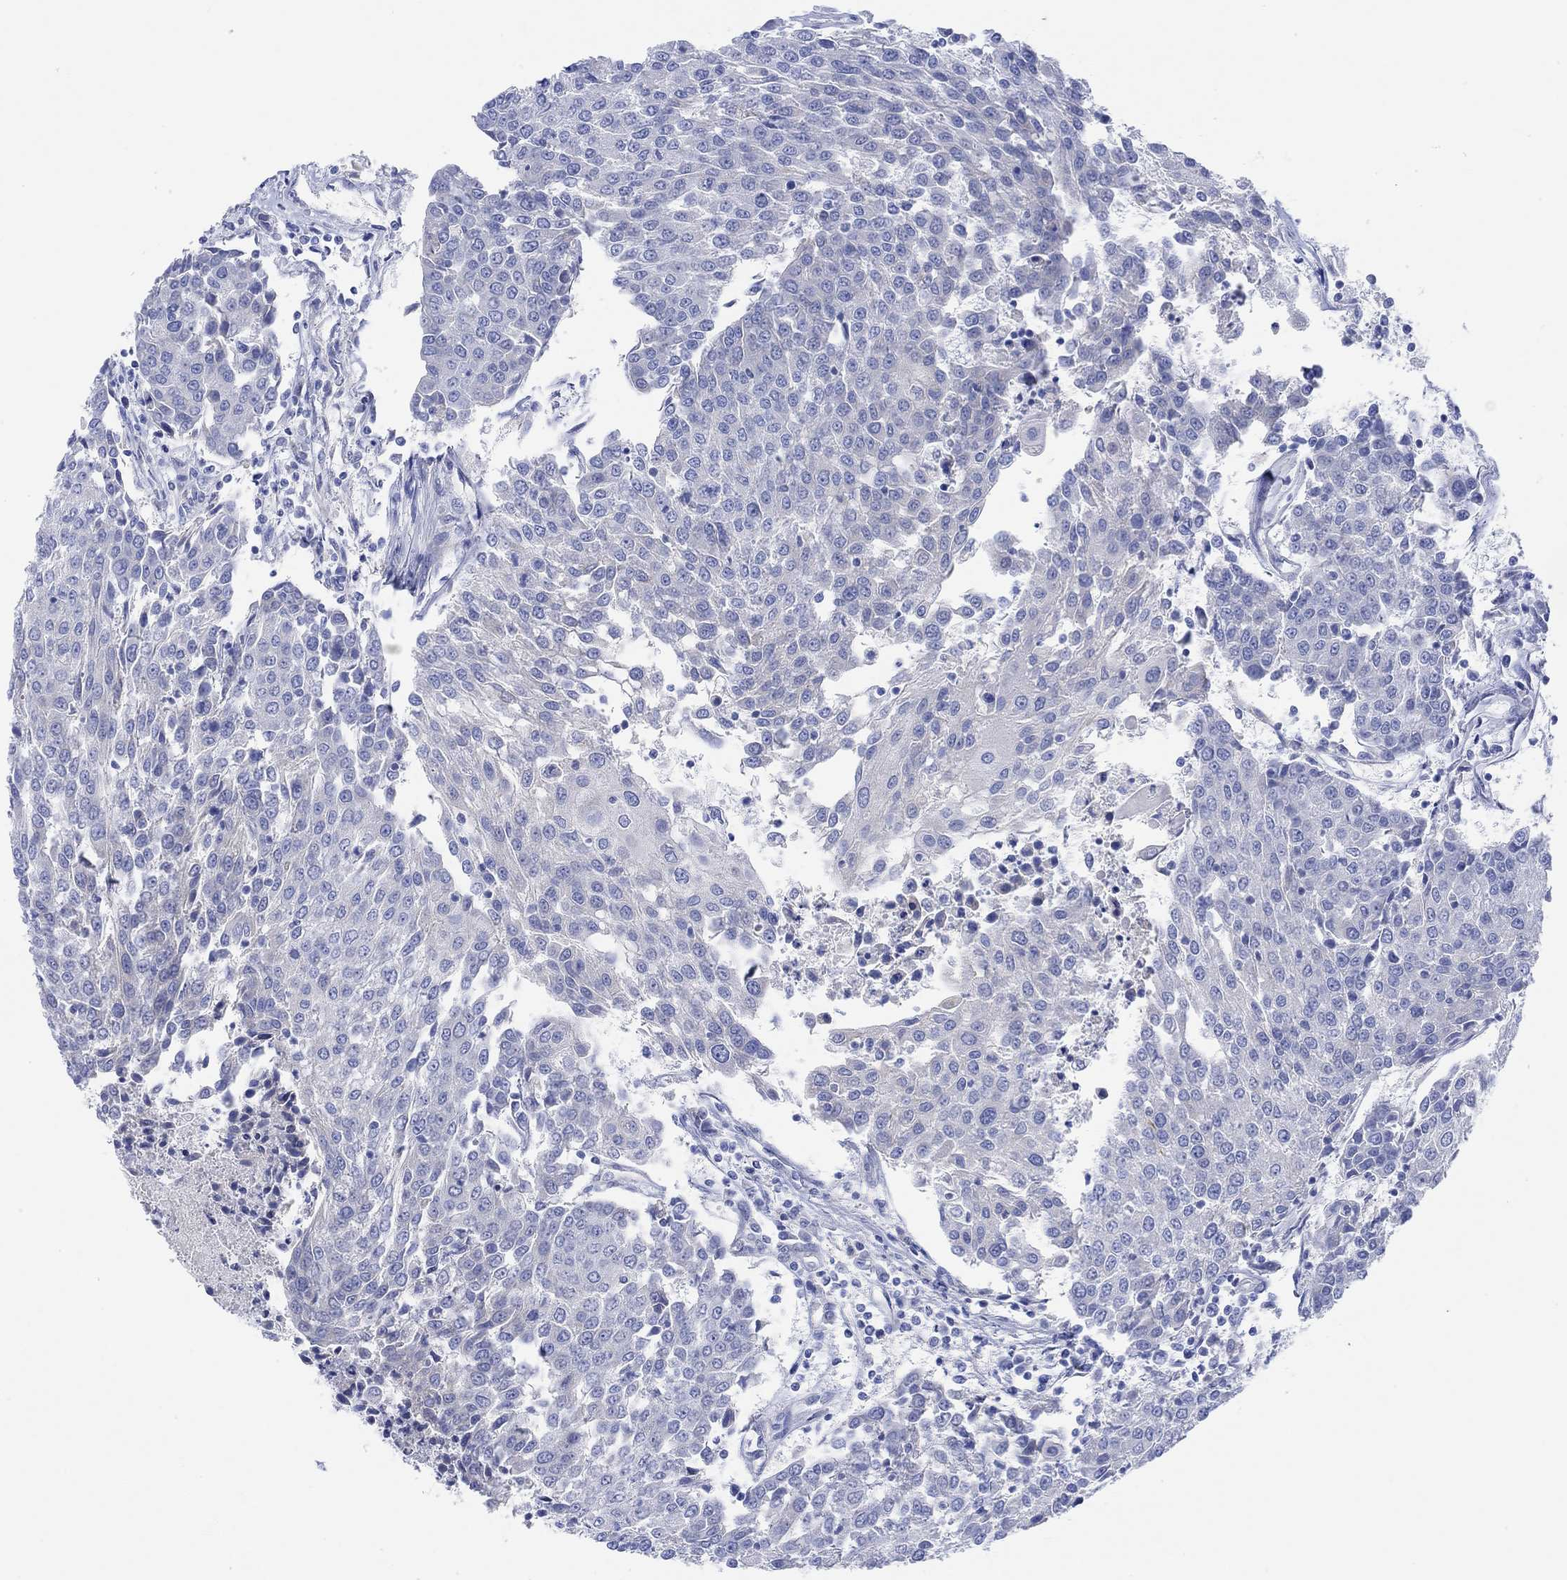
{"staining": {"intensity": "negative", "quantity": "none", "location": "none"}, "tissue": "urothelial cancer", "cell_type": "Tumor cells", "image_type": "cancer", "snomed": [{"axis": "morphology", "description": "Urothelial carcinoma, High grade"}, {"axis": "topography", "description": "Urinary bladder"}], "caption": "This is an IHC histopathology image of urothelial cancer. There is no positivity in tumor cells.", "gene": "REEP6", "patient": {"sex": "female", "age": 85}}